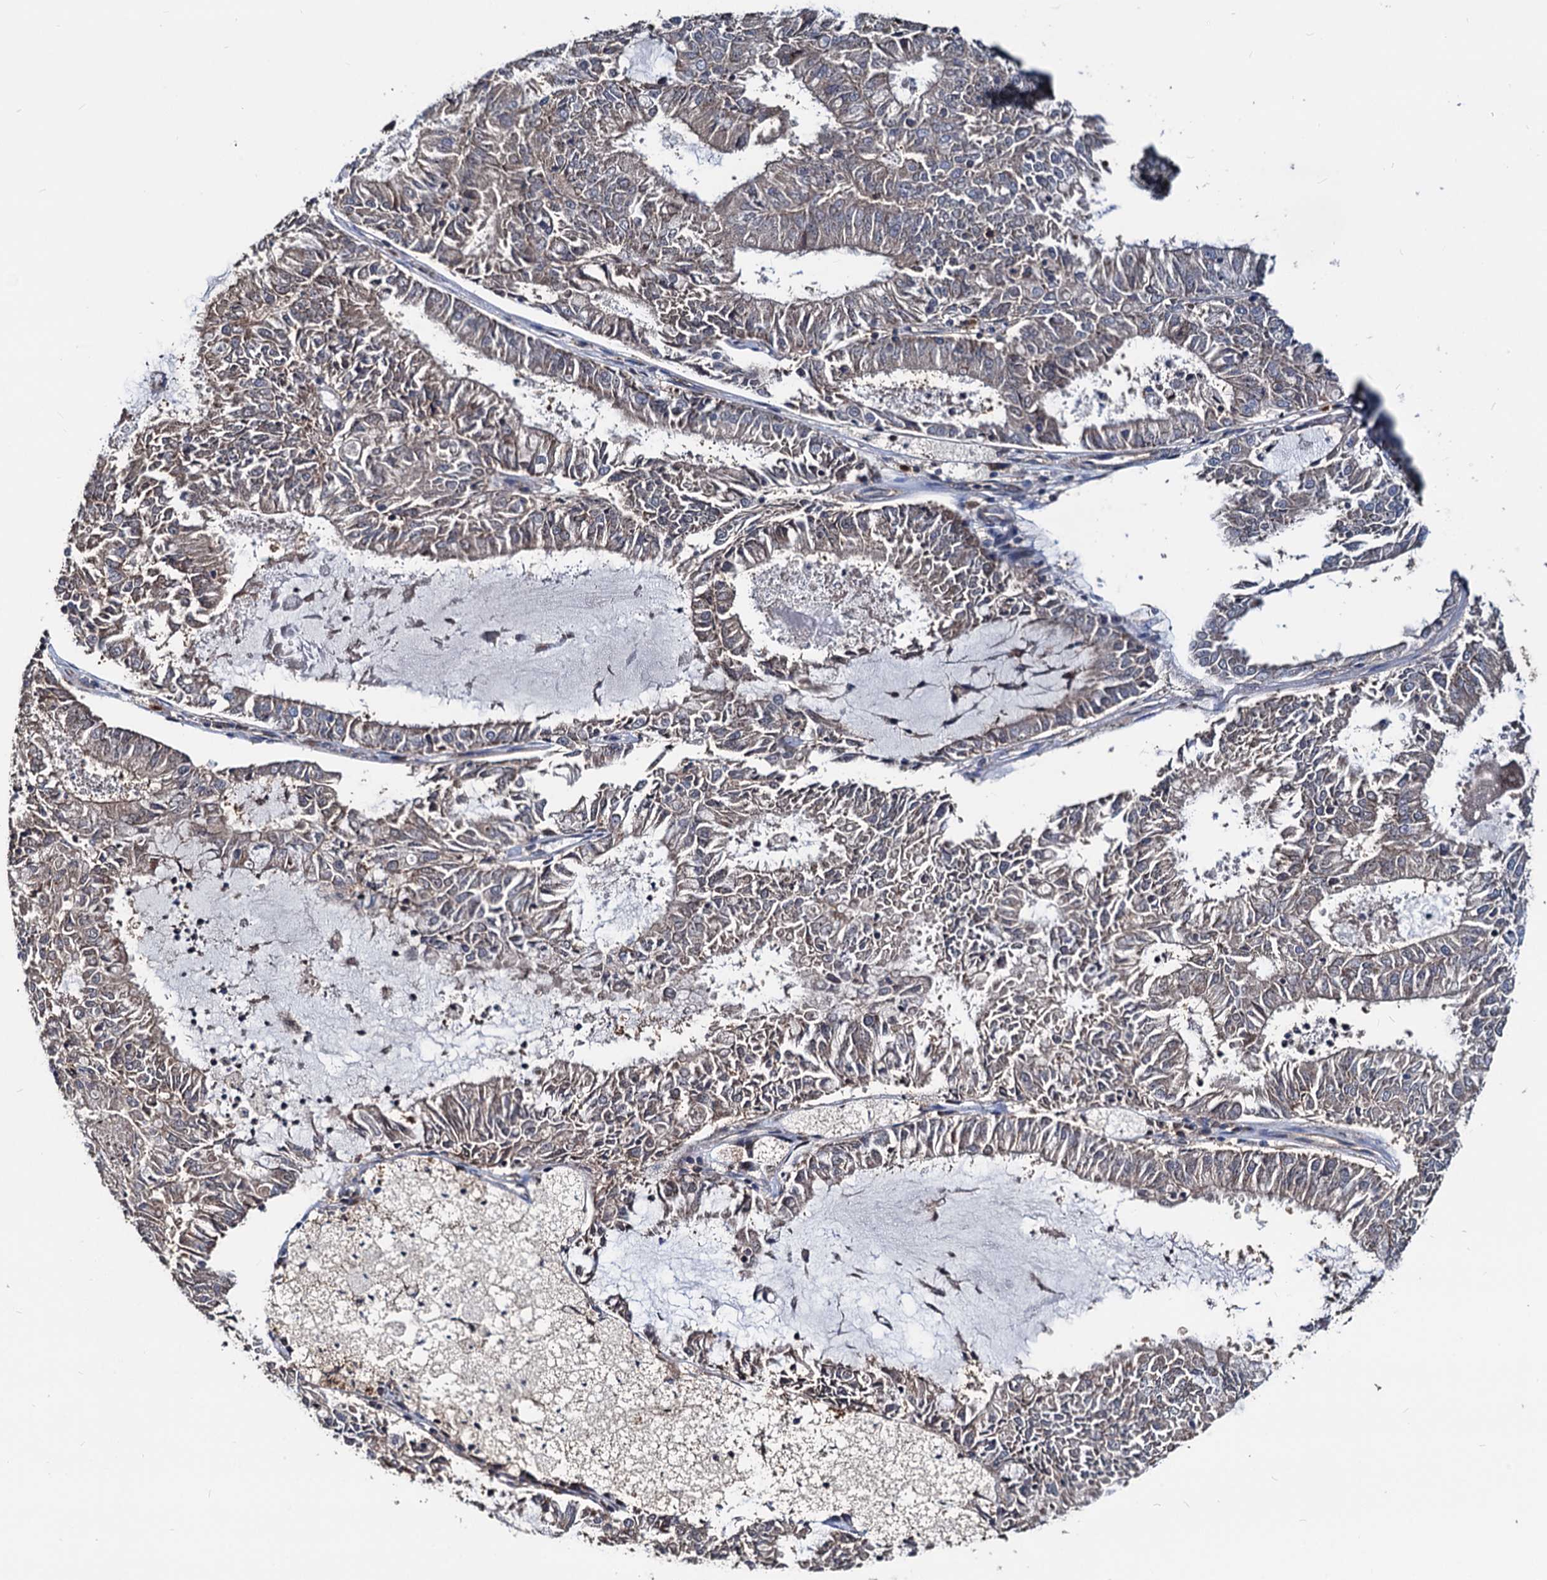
{"staining": {"intensity": "weak", "quantity": "25%-75%", "location": "cytoplasmic/membranous"}, "tissue": "endometrial cancer", "cell_type": "Tumor cells", "image_type": "cancer", "snomed": [{"axis": "morphology", "description": "Adenocarcinoma, NOS"}, {"axis": "topography", "description": "Endometrium"}], "caption": "Protein analysis of endometrial adenocarcinoma tissue reveals weak cytoplasmic/membranous positivity in approximately 25%-75% of tumor cells.", "gene": "IDI1", "patient": {"sex": "female", "age": 57}}